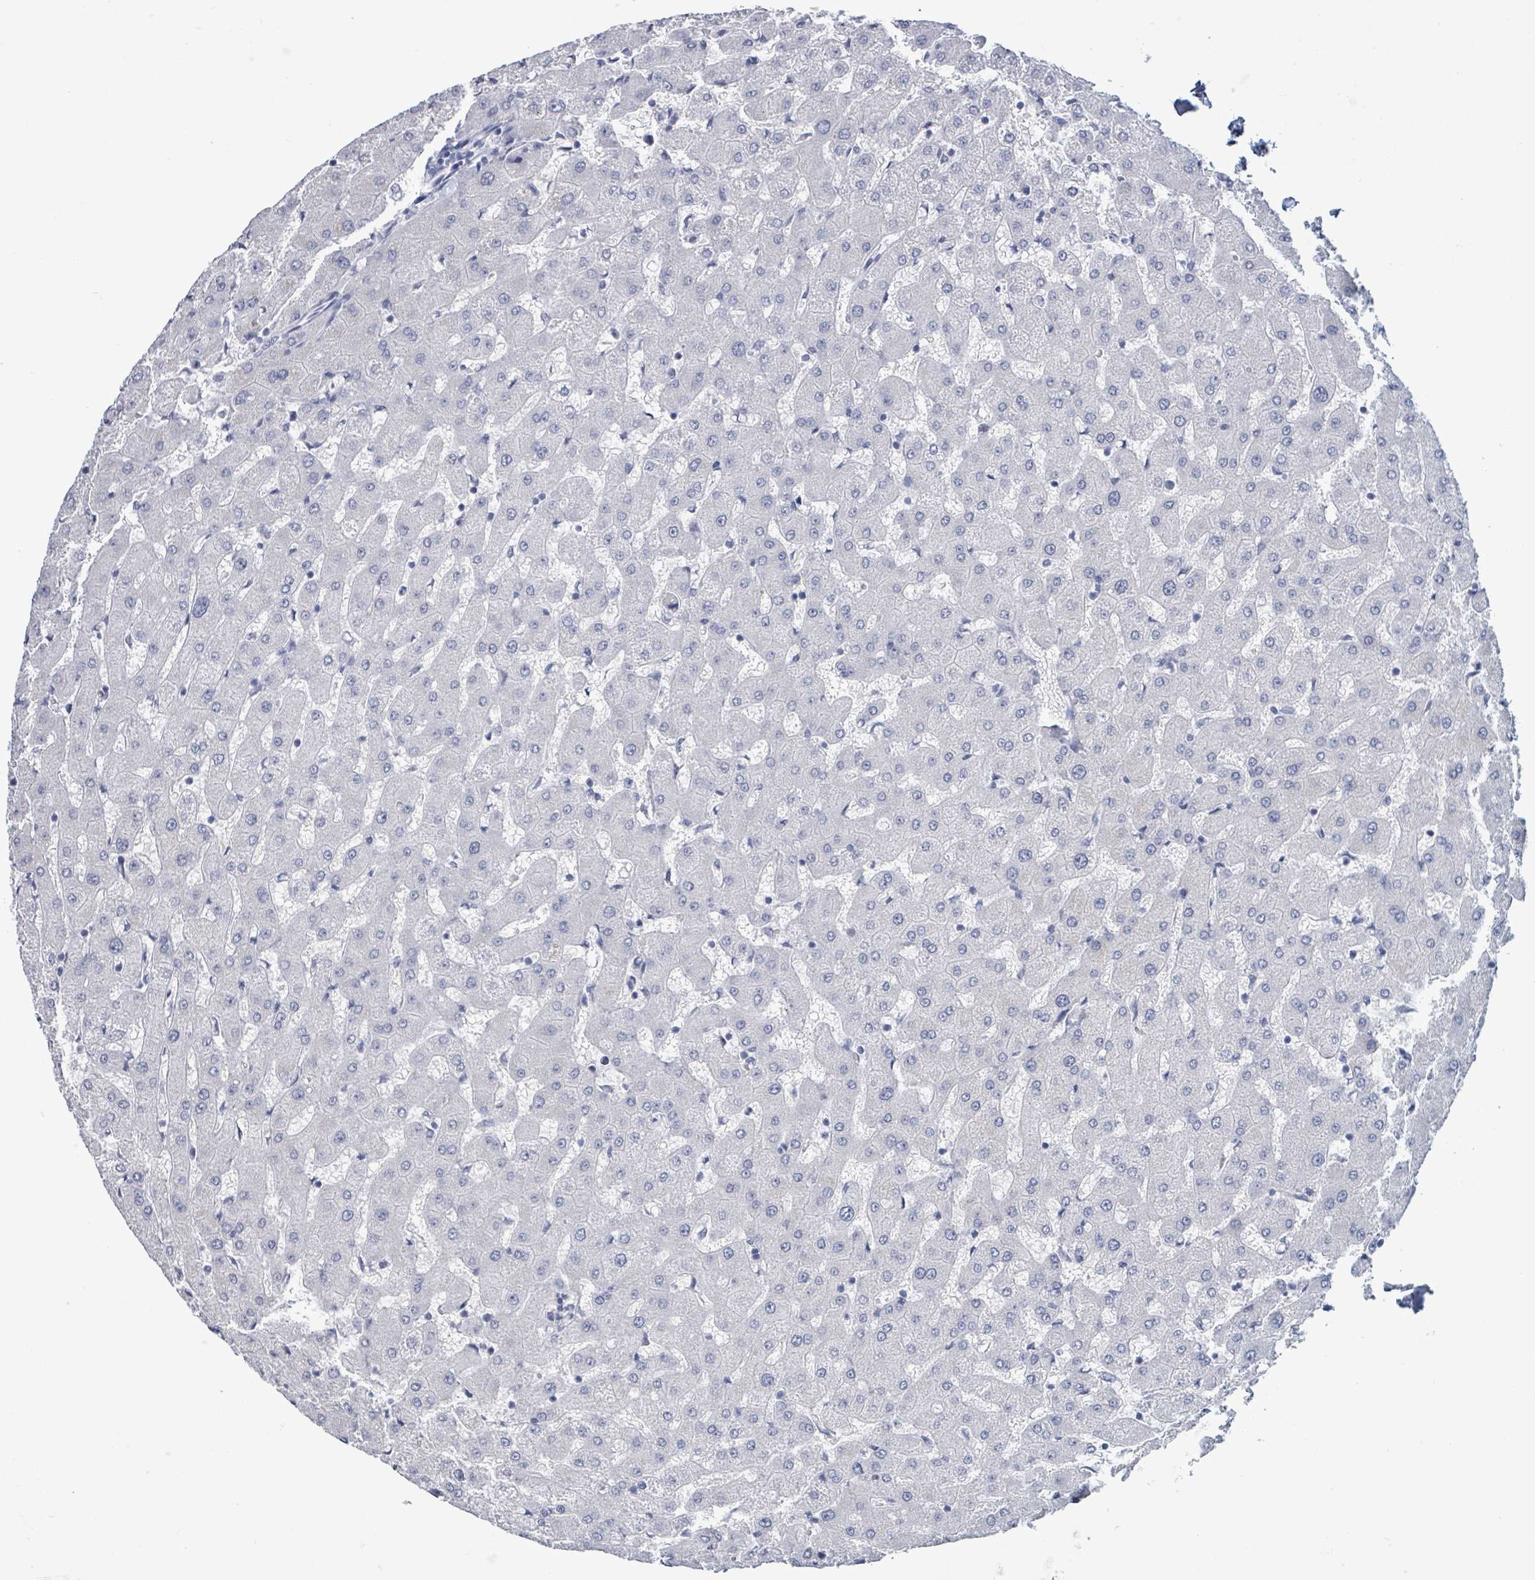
{"staining": {"intensity": "negative", "quantity": "none", "location": "none"}, "tissue": "liver", "cell_type": "Cholangiocytes", "image_type": "normal", "snomed": [{"axis": "morphology", "description": "Normal tissue, NOS"}, {"axis": "topography", "description": "Liver"}], "caption": "Cholangiocytes show no significant protein positivity in unremarkable liver.", "gene": "NKX2", "patient": {"sex": "female", "age": 63}}